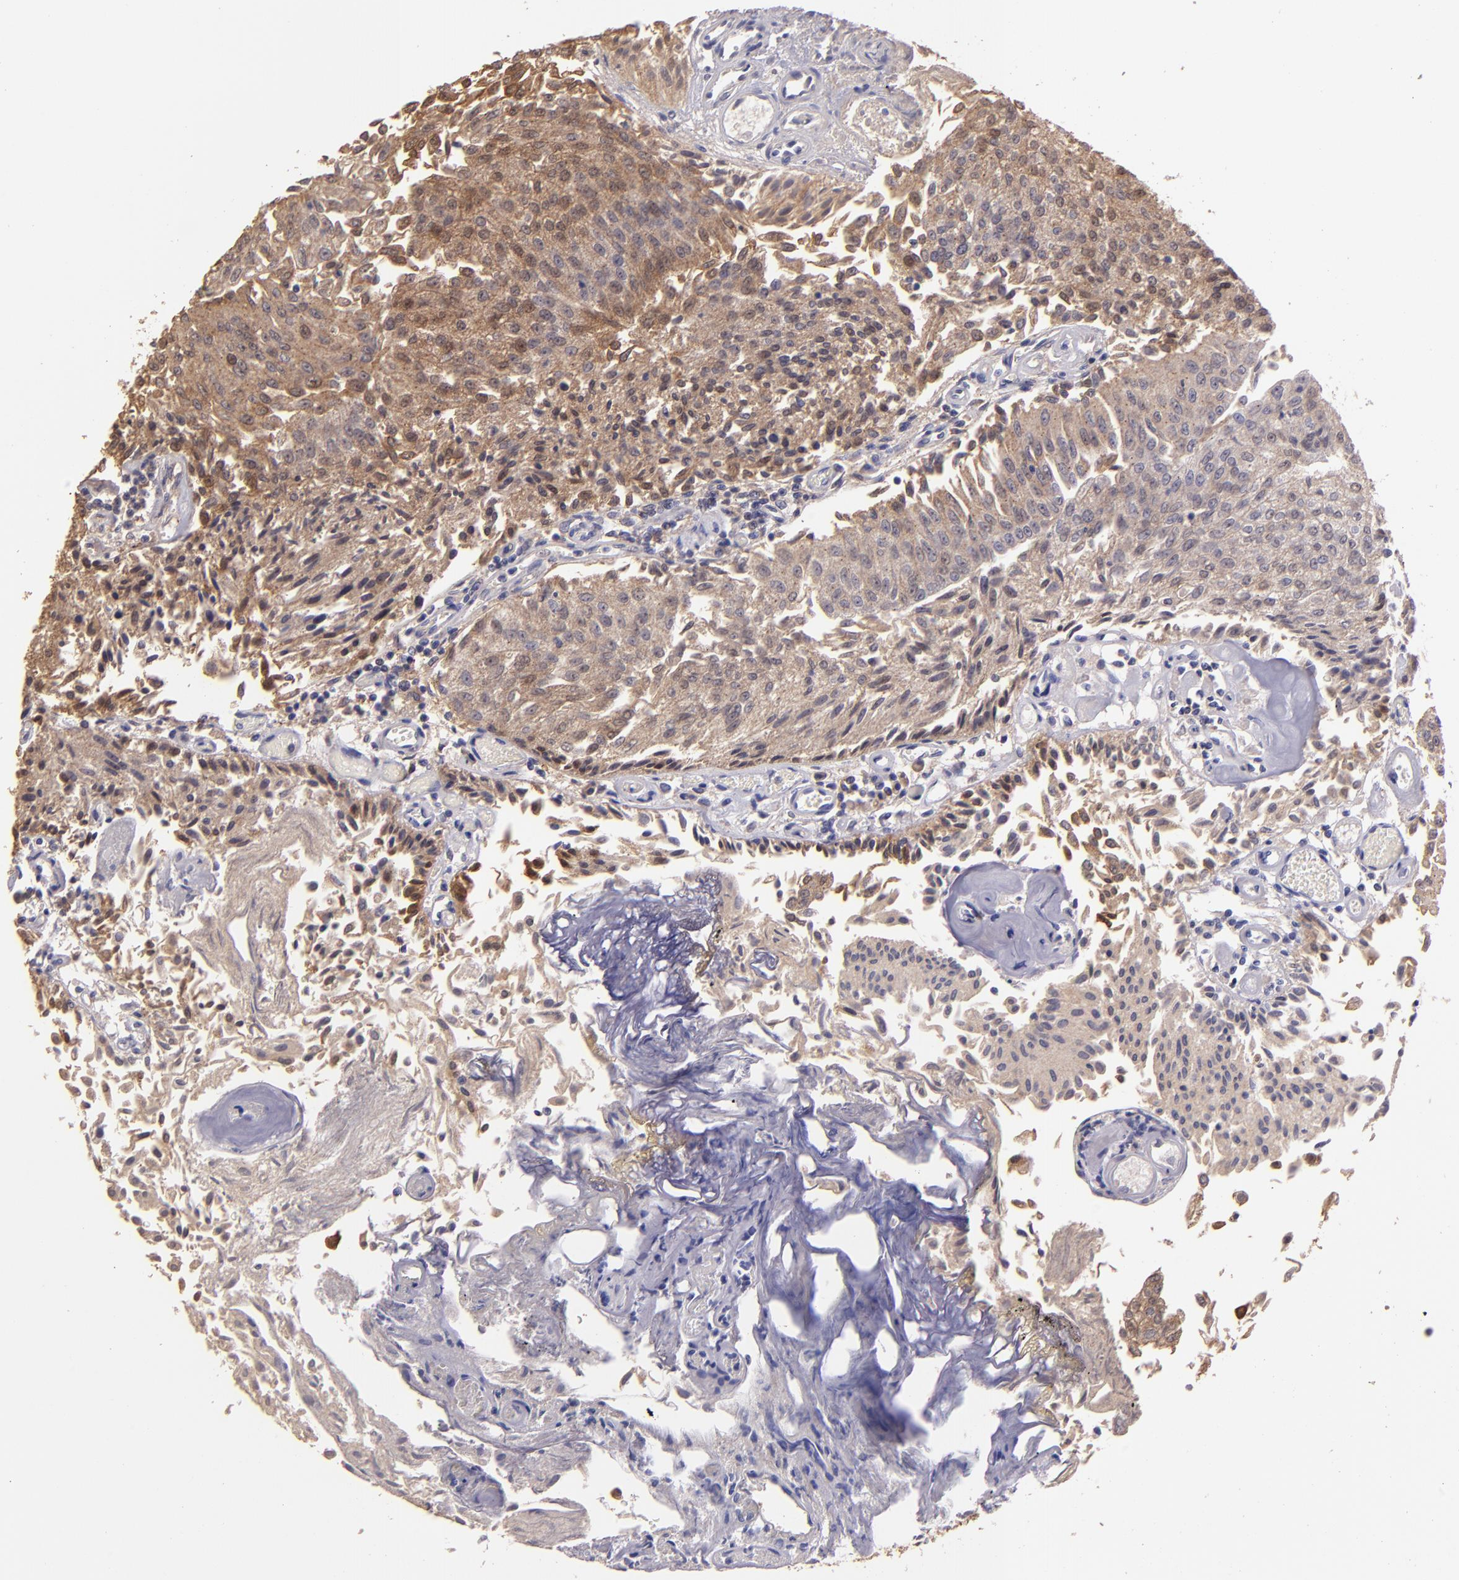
{"staining": {"intensity": "moderate", "quantity": ">75%", "location": "cytoplasmic/membranous"}, "tissue": "urothelial cancer", "cell_type": "Tumor cells", "image_type": "cancer", "snomed": [{"axis": "morphology", "description": "Urothelial carcinoma, Low grade"}, {"axis": "topography", "description": "Urinary bladder"}], "caption": "IHC of human urothelial cancer demonstrates medium levels of moderate cytoplasmic/membranous positivity in about >75% of tumor cells. The protein is stained brown, and the nuclei are stained in blue (DAB IHC with brightfield microscopy, high magnification).", "gene": "PAPPA", "patient": {"sex": "male", "age": 86}}